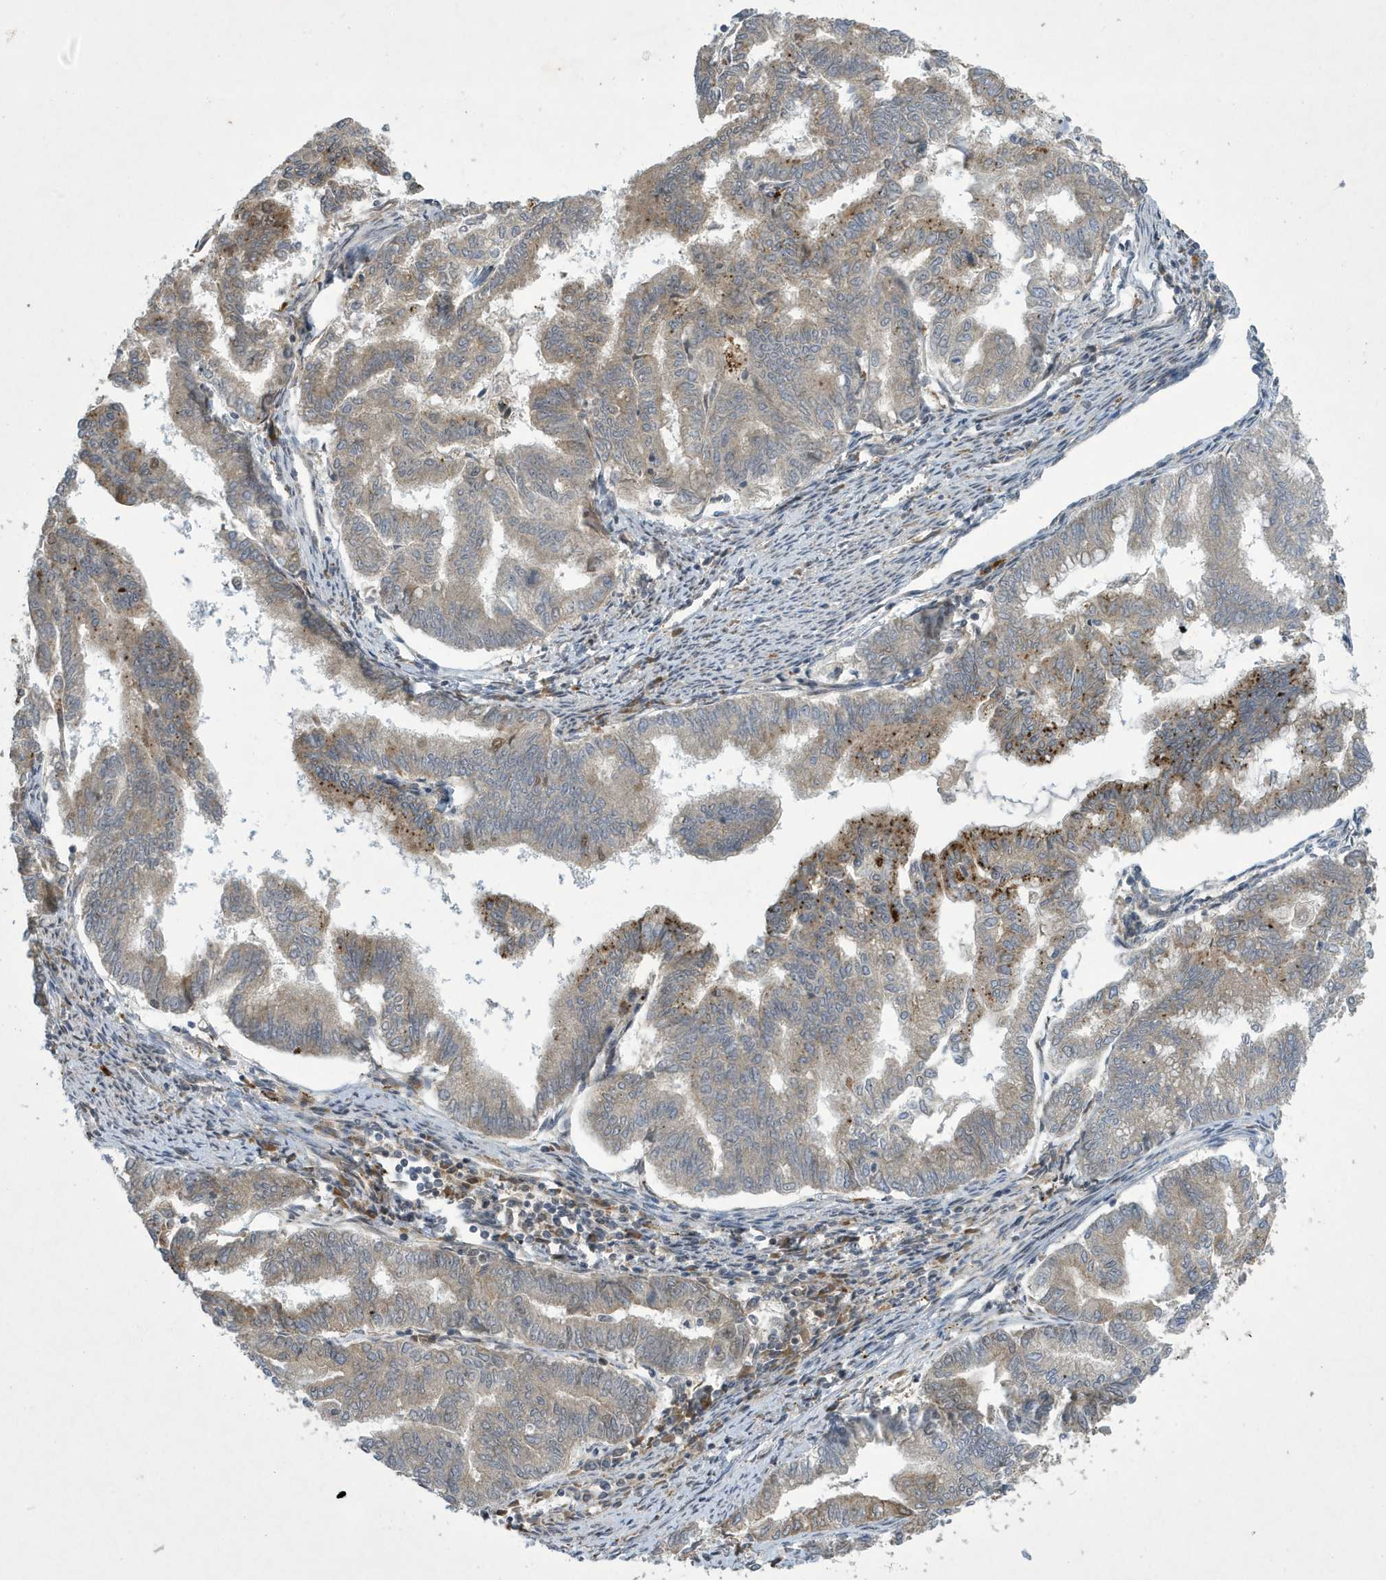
{"staining": {"intensity": "moderate", "quantity": "<25%", "location": "cytoplasmic/membranous"}, "tissue": "endometrial cancer", "cell_type": "Tumor cells", "image_type": "cancer", "snomed": [{"axis": "morphology", "description": "Adenocarcinoma, NOS"}, {"axis": "topography", "description": "Endometrium"}], "caption": "A brown stain highlights moderate cytoplasmic/membranous positivity of a protein in endometrial adenocarcinoma tumor cells.", "gene": "NCOA7", "patient": {"sex": "female", "age": 79}}